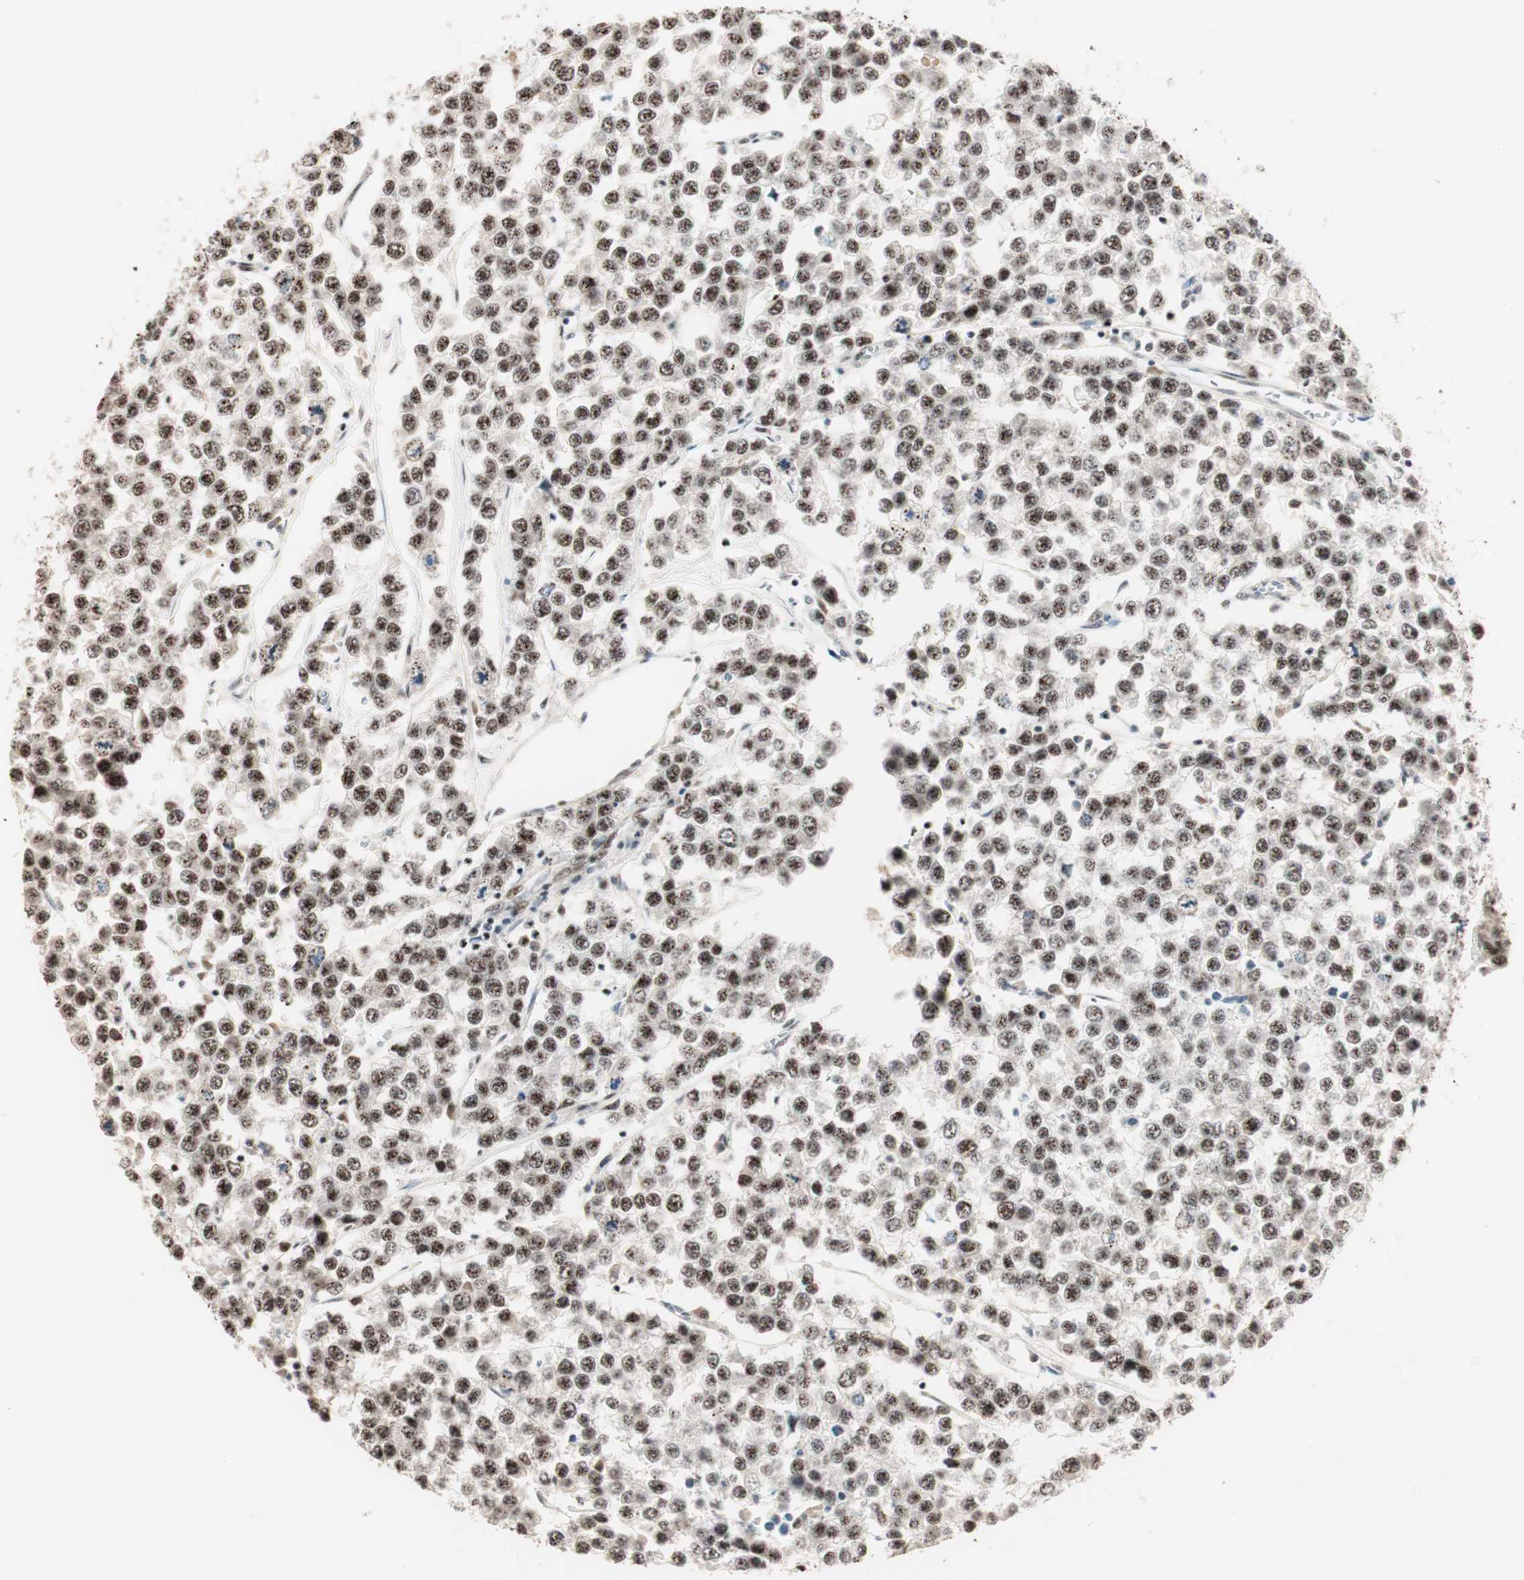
{"staining": {"intensity": "strong", "quantity": ">75%", "location": "nuclear"}, "tissue": "testis cancer", "cell_type": "Tumor cells", "image_type": "cancer", "snomed": [{"axis": "morphology", "description": "Seminoma, NOS"}, {"axis": "morphology", "description": "Carcinoma, Embryonal, NOS"}, {"axis": "topography", "description": "Testis"}], "caption": "About >75% of tumor cells in testis cancer reveal strong nuclear protein staining as visualized by brown immunohistochemical staining.", "gene": "NR5A2", "patient": {"sex": "male", "age": 52}}